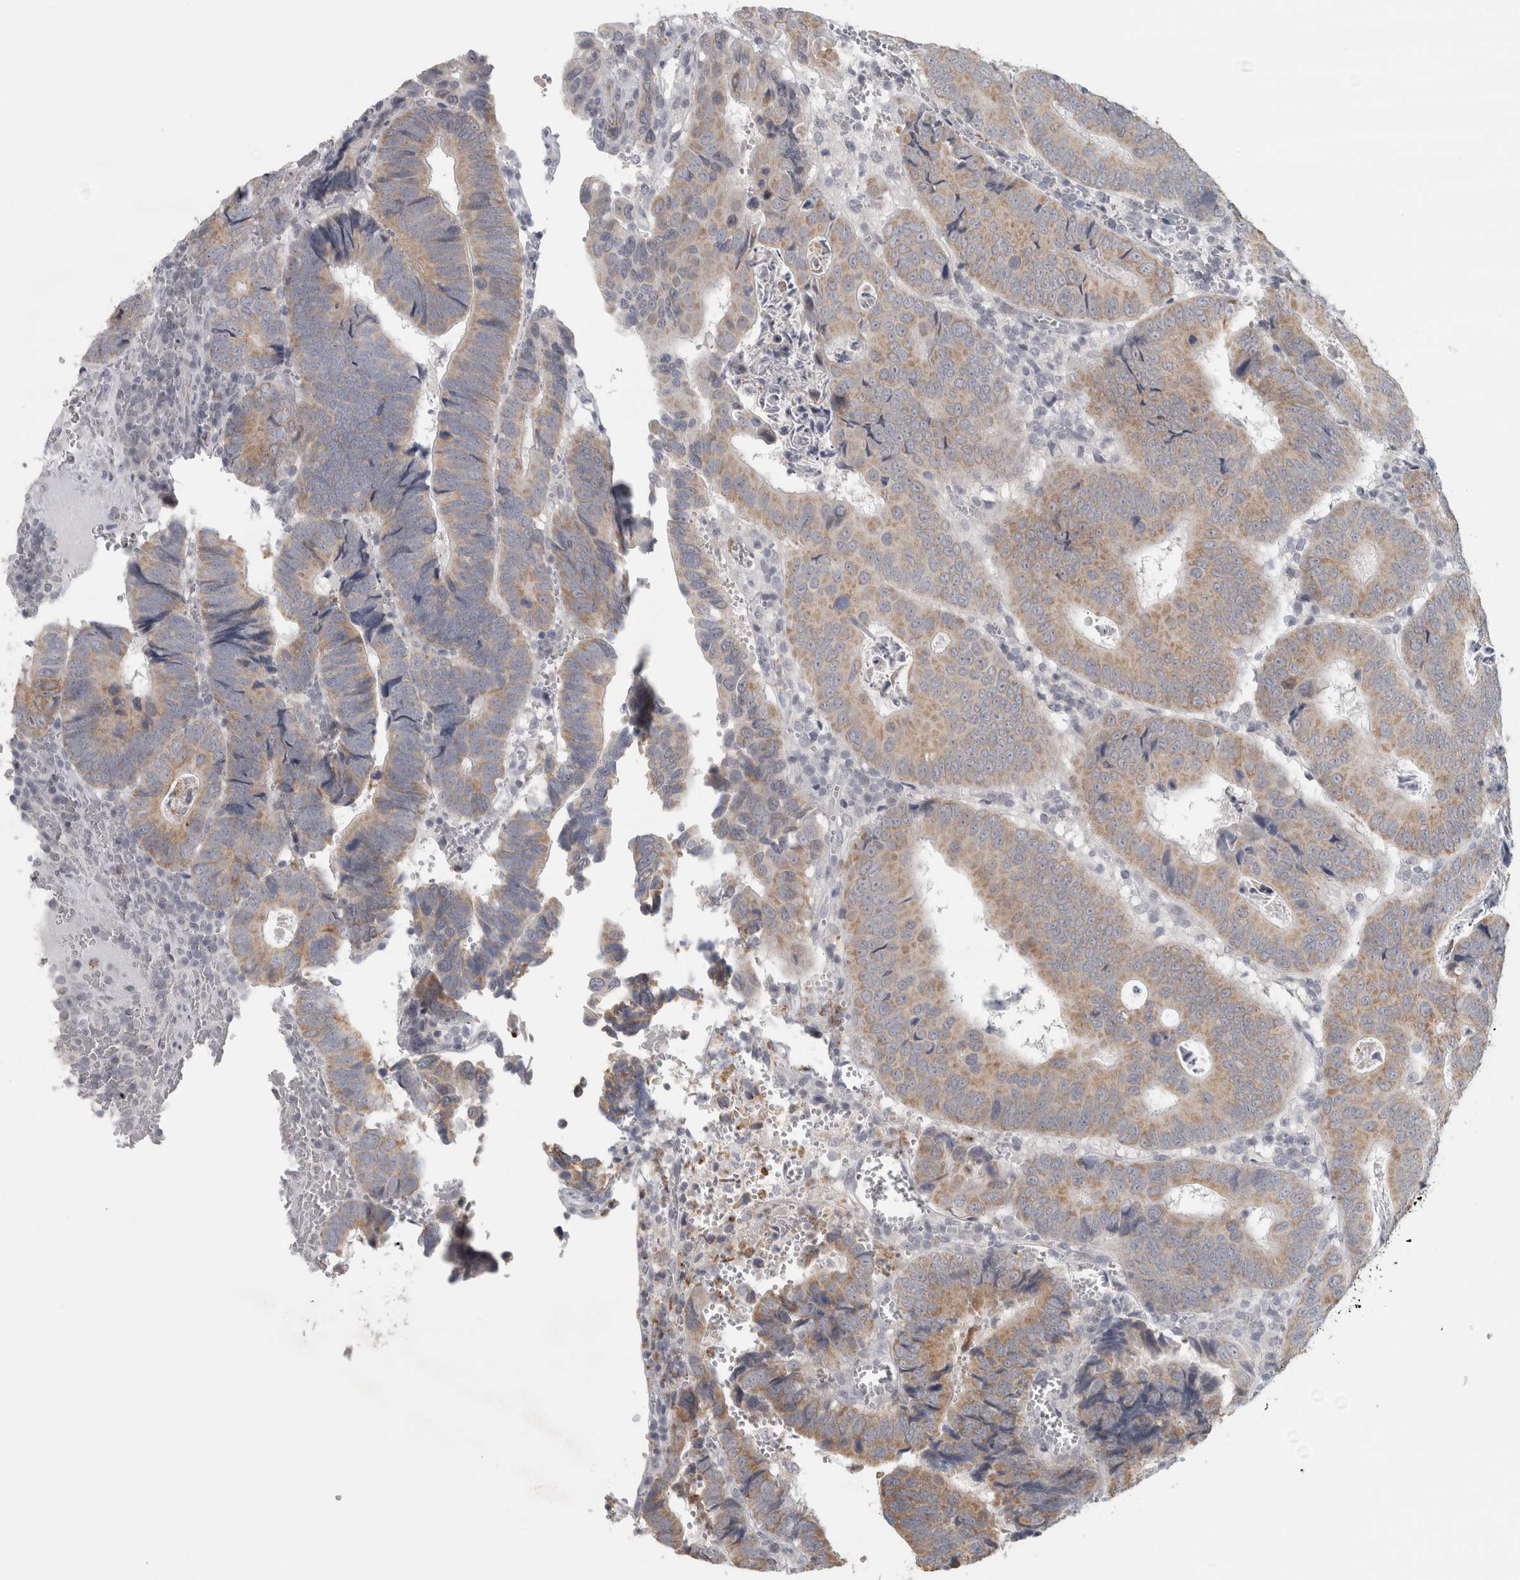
{"staining": {"intensity": "moderate", "quantity": ">75%", "location": "cytoplasmic/membranous"}, "tissue": "colorectal cancer", "cell_type": "Tumor cells", "image_type": "cancer", "snomed": [{"axis": "morphology", "description": "Inflammation, NOS"}, {"axis": "morphology", "description": "Adenocarcinoma, NOS"}, {"axis": "topography", "description": "Colon"}], "caption": "The photomicrograph shows staining of colorectal cancer, revealing moderate cytoplasmic/membranous protein expression (brown color) within tumor cells. (DAB (3,3'-diaminobenzidine) IHC with brightfield microscopy, high magnification).", "gene": "PTPRN2", "patient": {"sex": "male", "age": 72}}